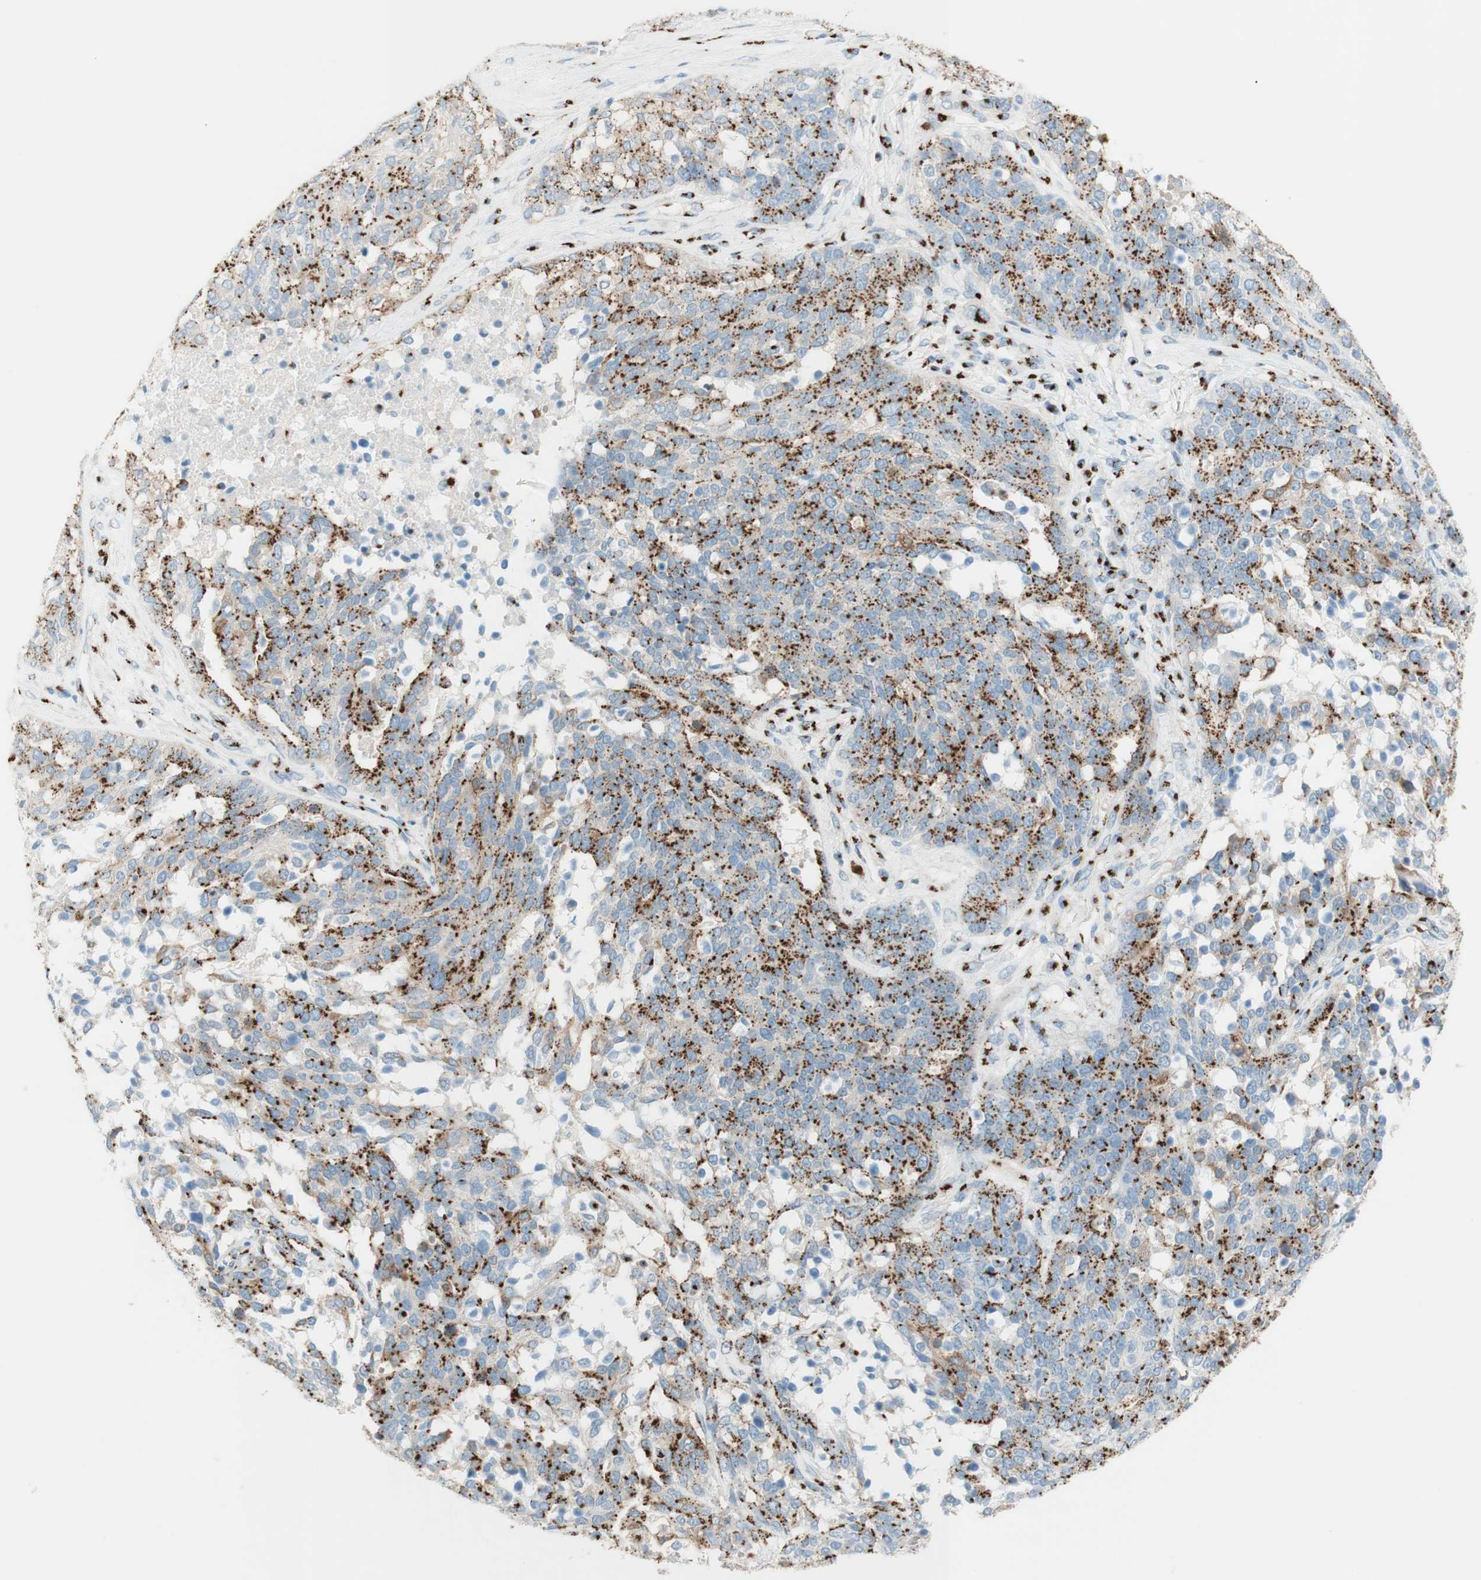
{"staining": {"intensity": "strong", "quantity": "25%-75%", "location": "cytoplasmic/membranous"}, "tissue": "ovarian cancer", "cell_type": "Tumor cells", "image_type": "cancer", "snomed": [{"axis": "morphology", "description": "Cystadenocarcinoma, serous, NOS"}, {"axis": "topography", "description": "Ovary"}], "caption": "A brown stain highlights strong cytoplasmic/membranous expression of a protein in ovarian cancer tumor cells.", "gene": "GOLGB1", "patient": {"sex": "female", "age": 44}}